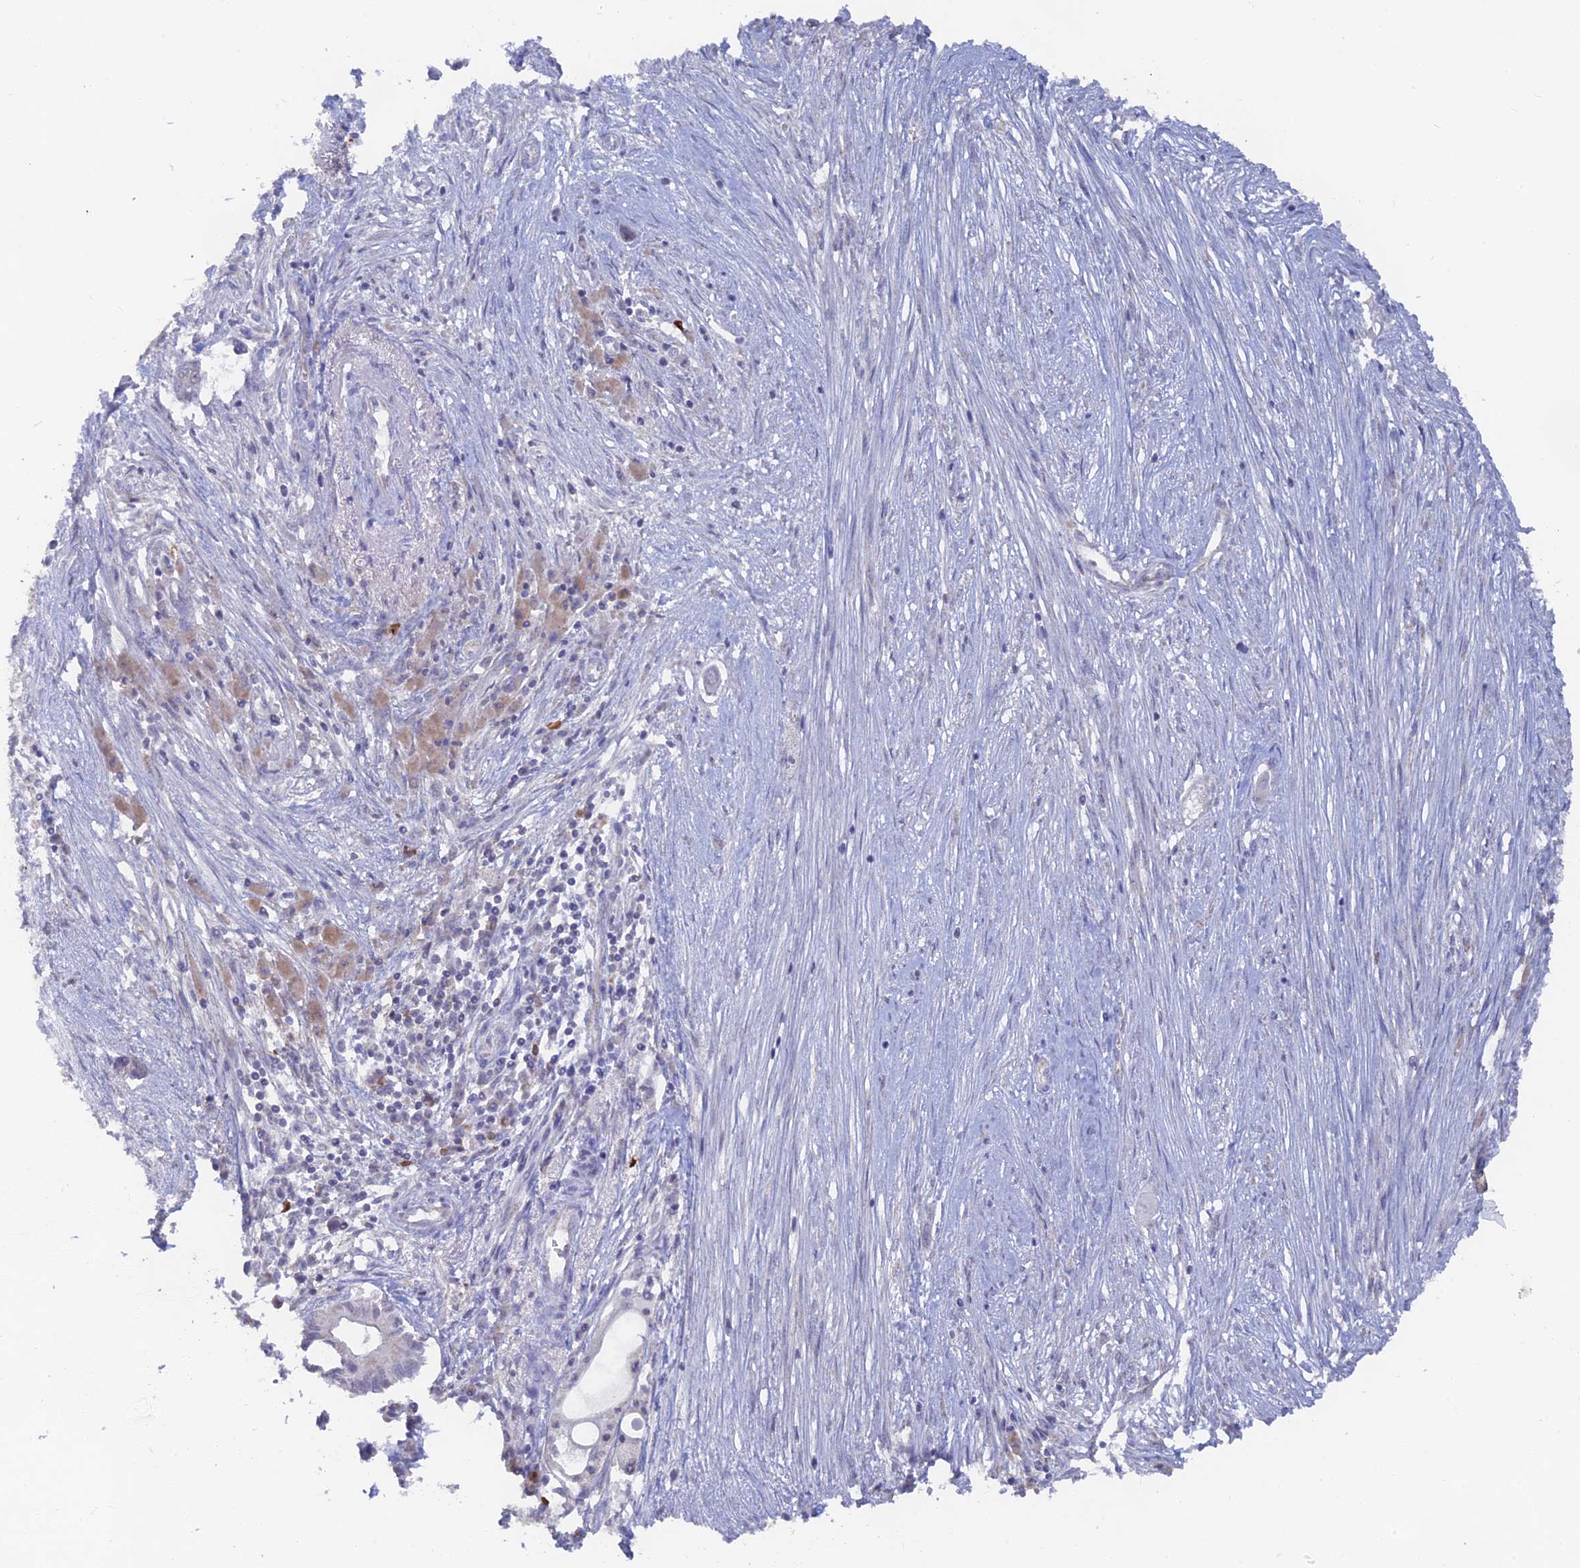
{"staining": {"intensity": "negative", "quantity": "none", "location": "none"}, "tissue": "pancreatic cancer", "cell_type": "Tumor cells", "image_type": "cancer", "snomed": [{"axis": "morphology", "description": "Adenocarcinoma, NOS"}, {"axis": "topography", "description": "Pancreas"}], "caption": "Immunohistochemical staining of human pancreatic adenocarcinoma shows no significant positivity in tumor cells. (DAB (3,3'-diaminobenzidine) immunohistochemistry (IHC) with hematoxylin counter stain).", "gene": "LRIF1", "patient": {"sex": "male", "age": 68}}